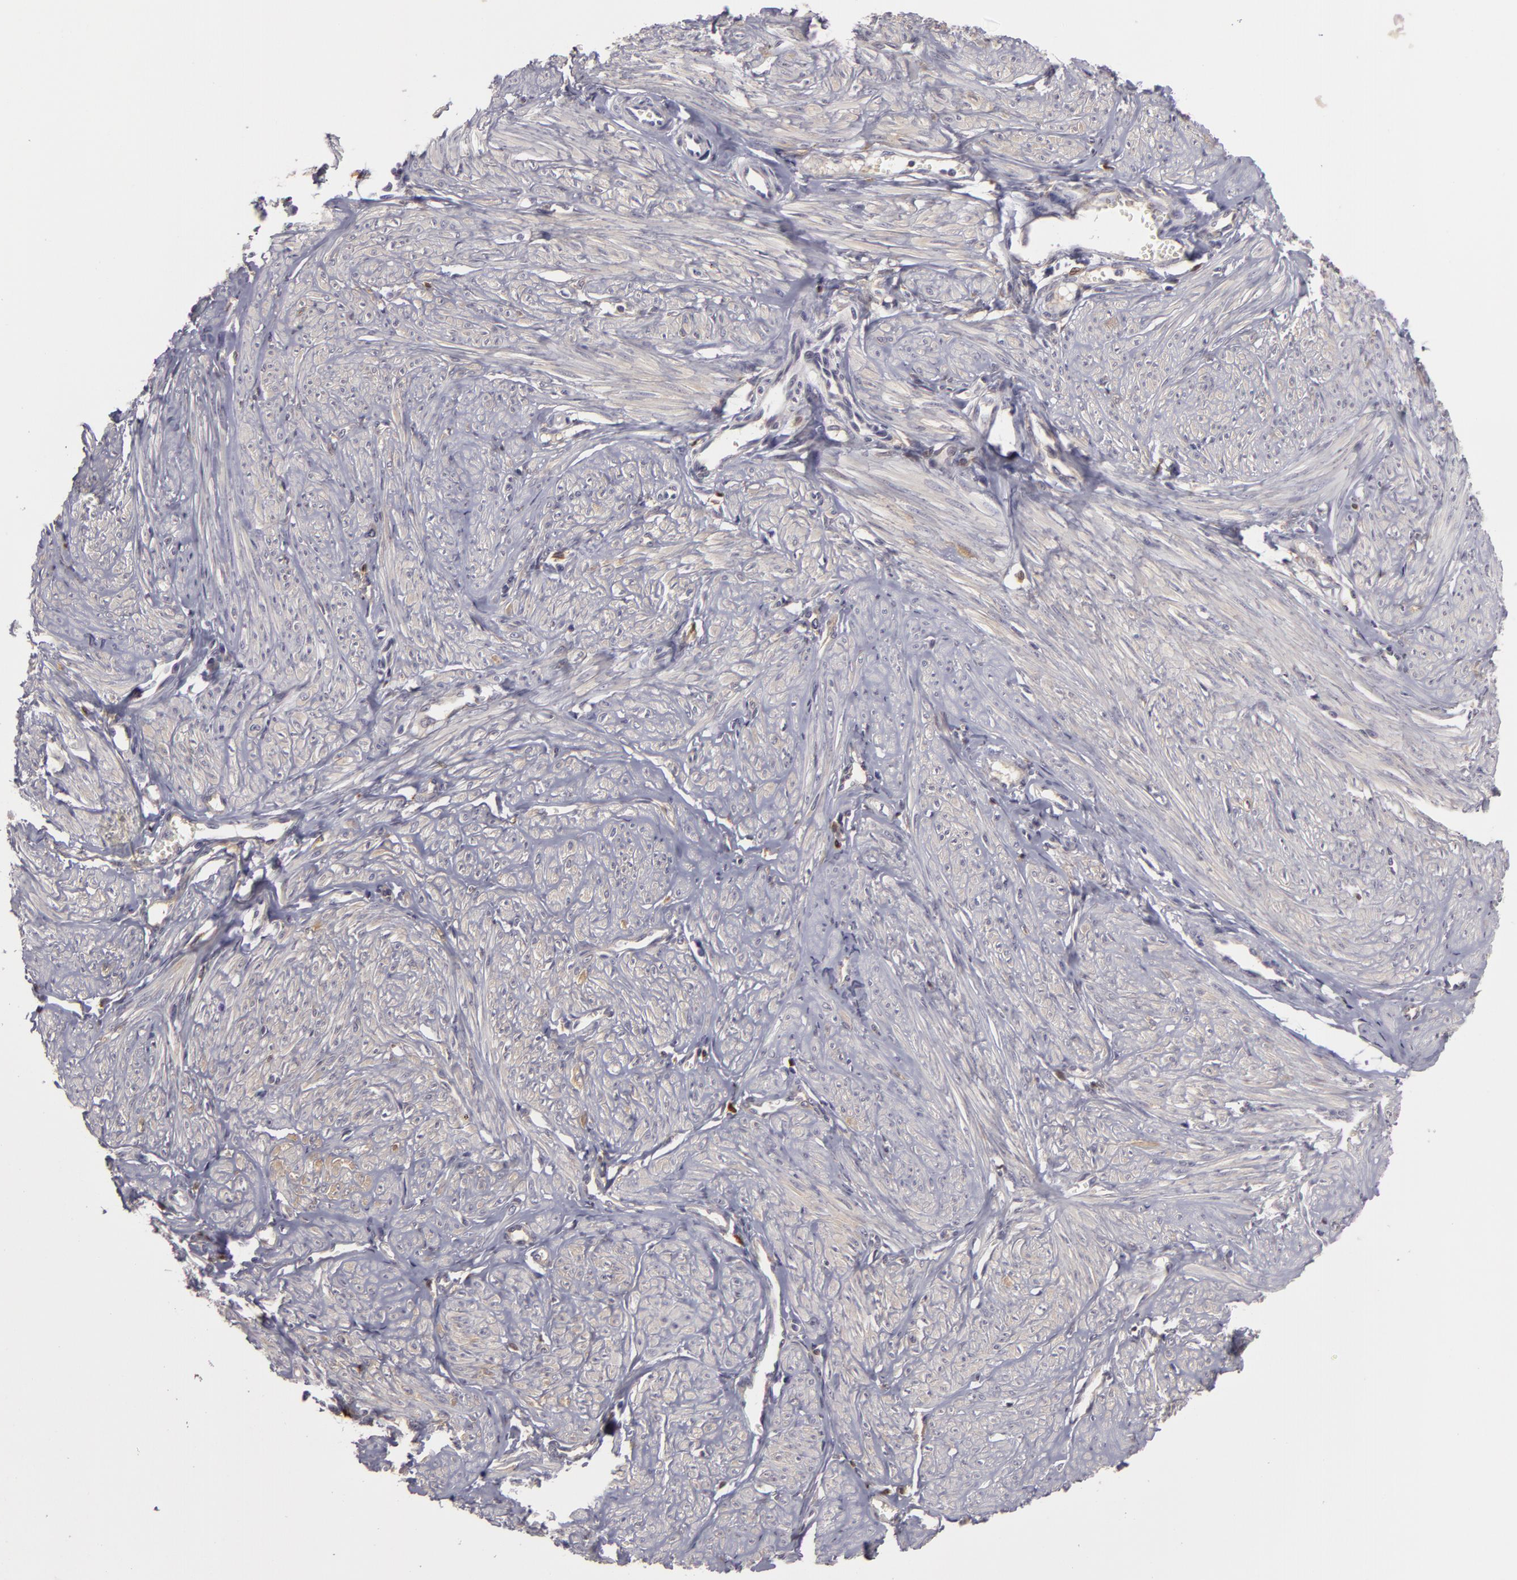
{"staining": {"intensity": "negative", "quantity": "none", "location": "none"}, "tissue": "smooth muscle", "cell_type": "Smooth muscle cells", "image_type": "normal", "snomed": [{"axis": "morphology", "description": "Normal tissue, NOS"}, {"axis": "topography", "description": "Uterus"}], "caption": "Immunohistochemistry histopathology image of normal smooth muscle: human smooth muscle stained with DAB demonstrates no significant protein staining in smooth muscle cells. Nuclei are stained in blue.", "gene": "GNPDA1", "patient": {"sex": "female", "age": 45}}